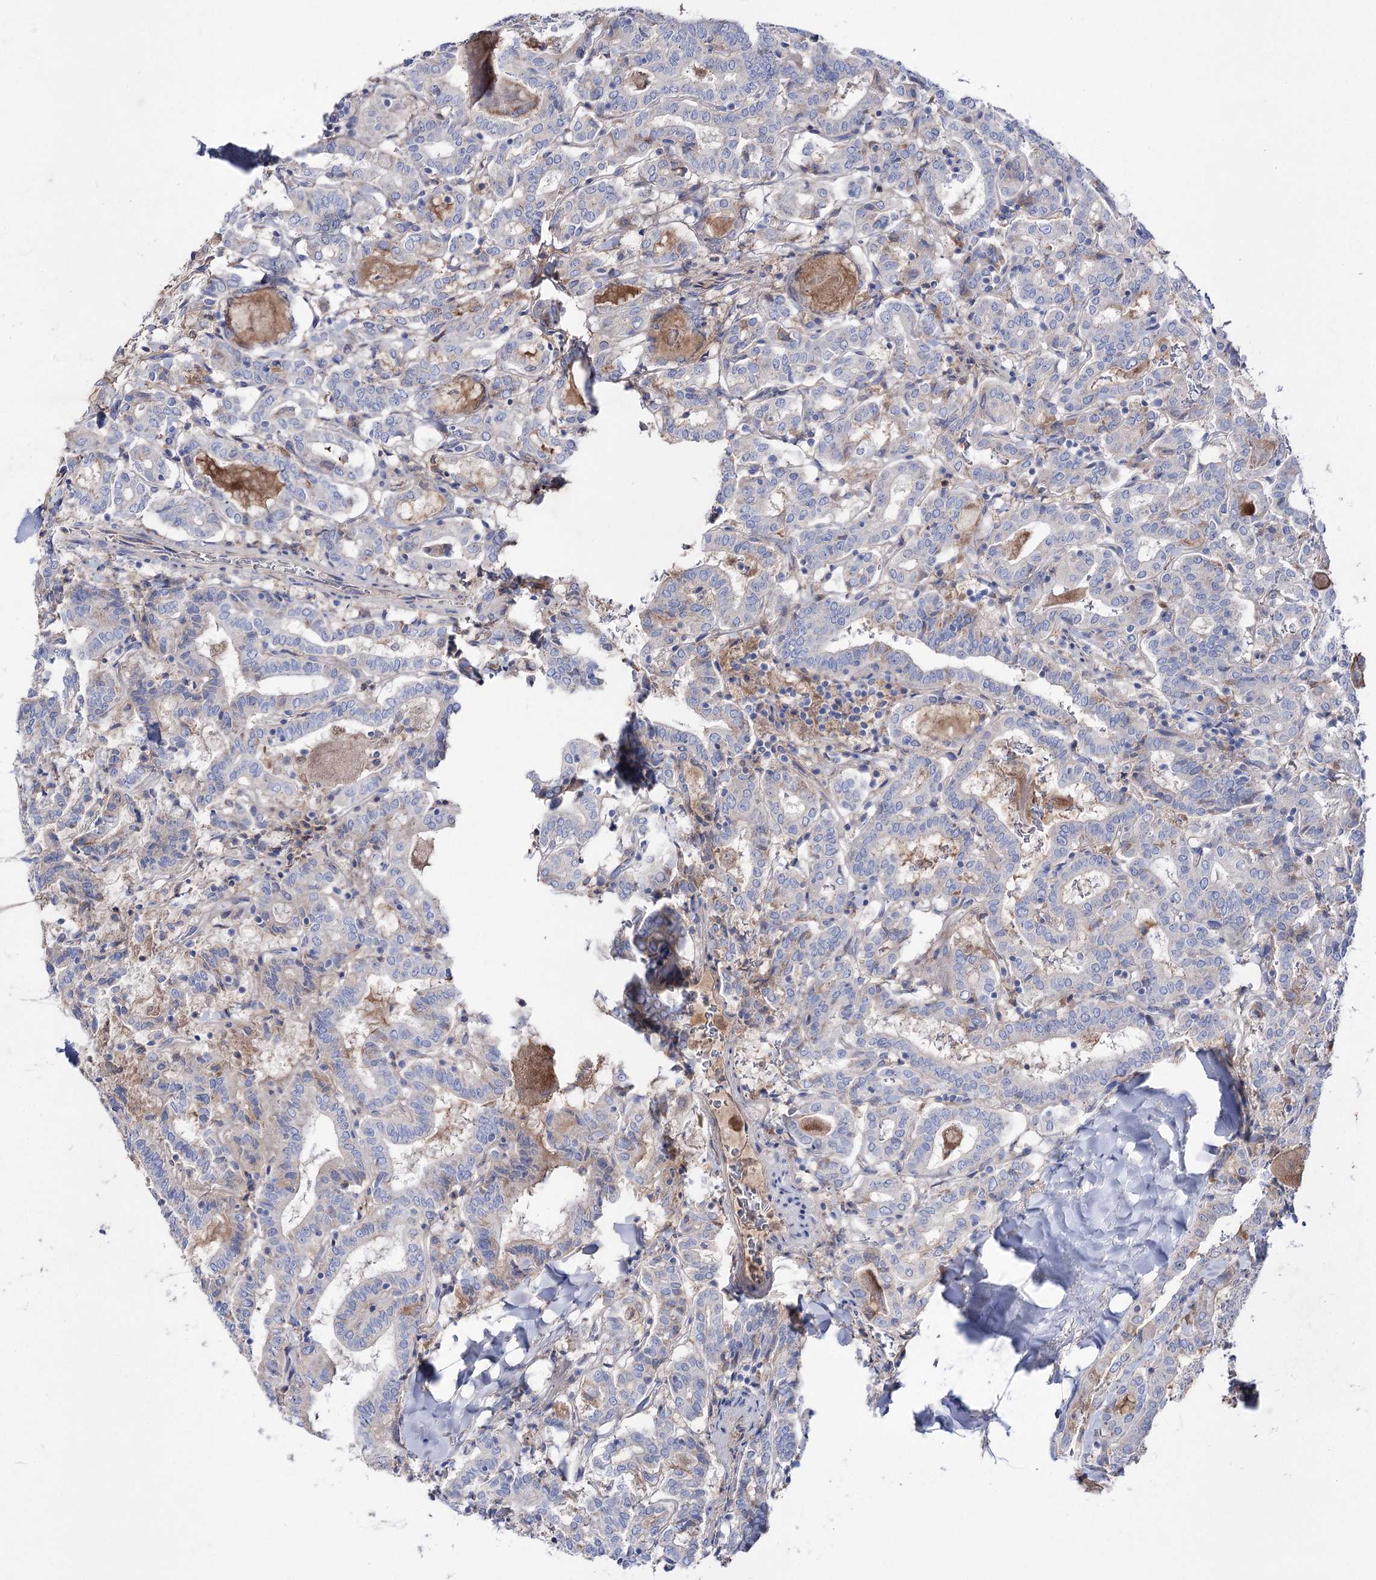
{"staining": {"intensity": "negative", "quantity": "none", "location": "none"}, "tissue": "thyroid cancer", "cell_type": "Tumor cells", "image_type": "cancer", "snomed": [{"axis": "morphology", "description": "Papillary adenocarcinoma, NOS"}, {"axis": "topography", "description": "Thyroid gland"}], "caption": "Thyroid cancer (papillary adenocarcinoma) stained for a protein using immunohistochemistry shows no positivity tumor cells.", "gene": "NAGLU", "patient": {"sex": "female", "age": 72}}